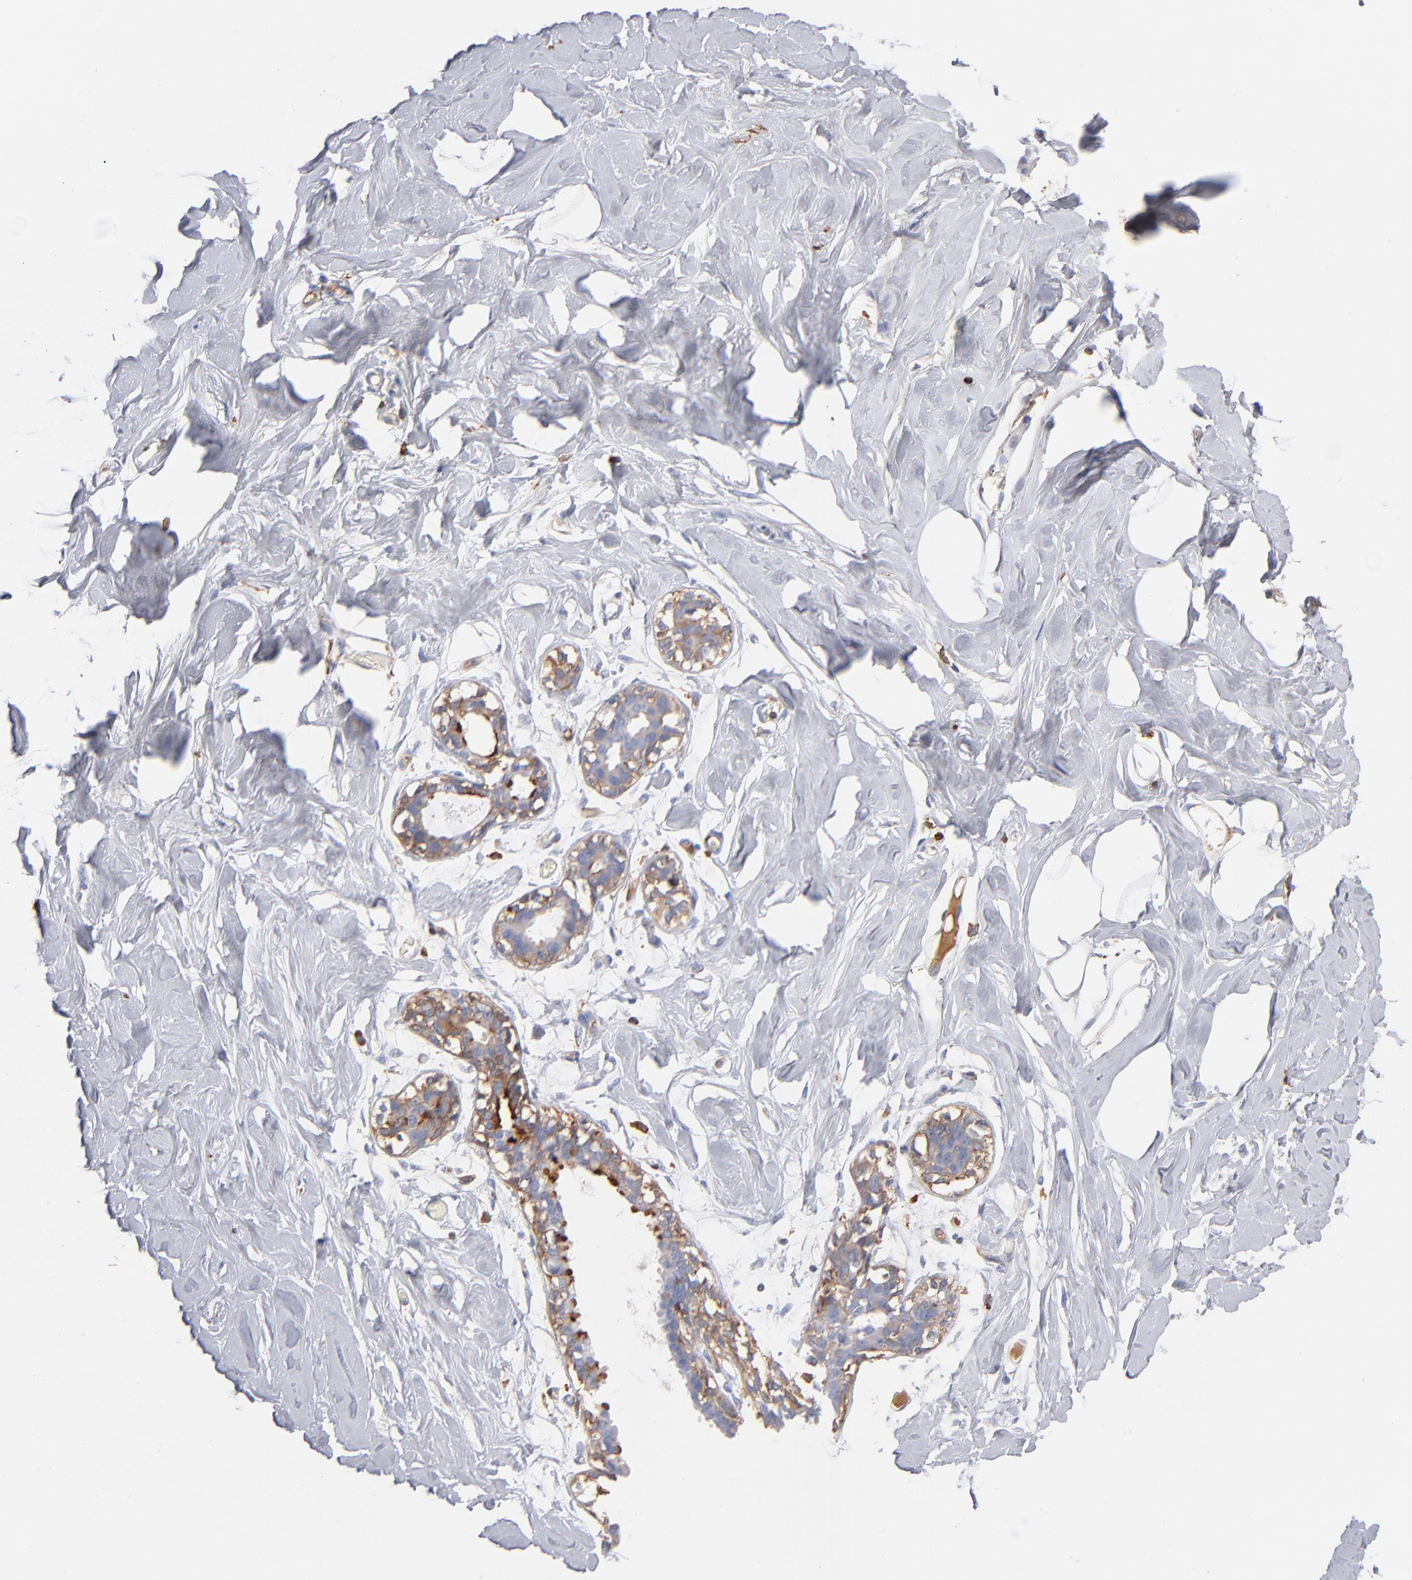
{"staining": {"intensity": "negative", "quantity": "none", "location": "none"}, "tissue": "breast", "cell_type": "Adipocytes", "image_type": "normal", "snomed": [{"axis": "morphology", "description": "Normal tissue, NOS"}, {"axis": "topography", "description": "Breast"}, {"axis": "topography", "description": "Adipose tissue"}], "caption": "Breast stained for a protein using IHC exhibits no positivity adipocytes.", "gene": "APOH", "patient": {"sex": "female", "age": 25}}